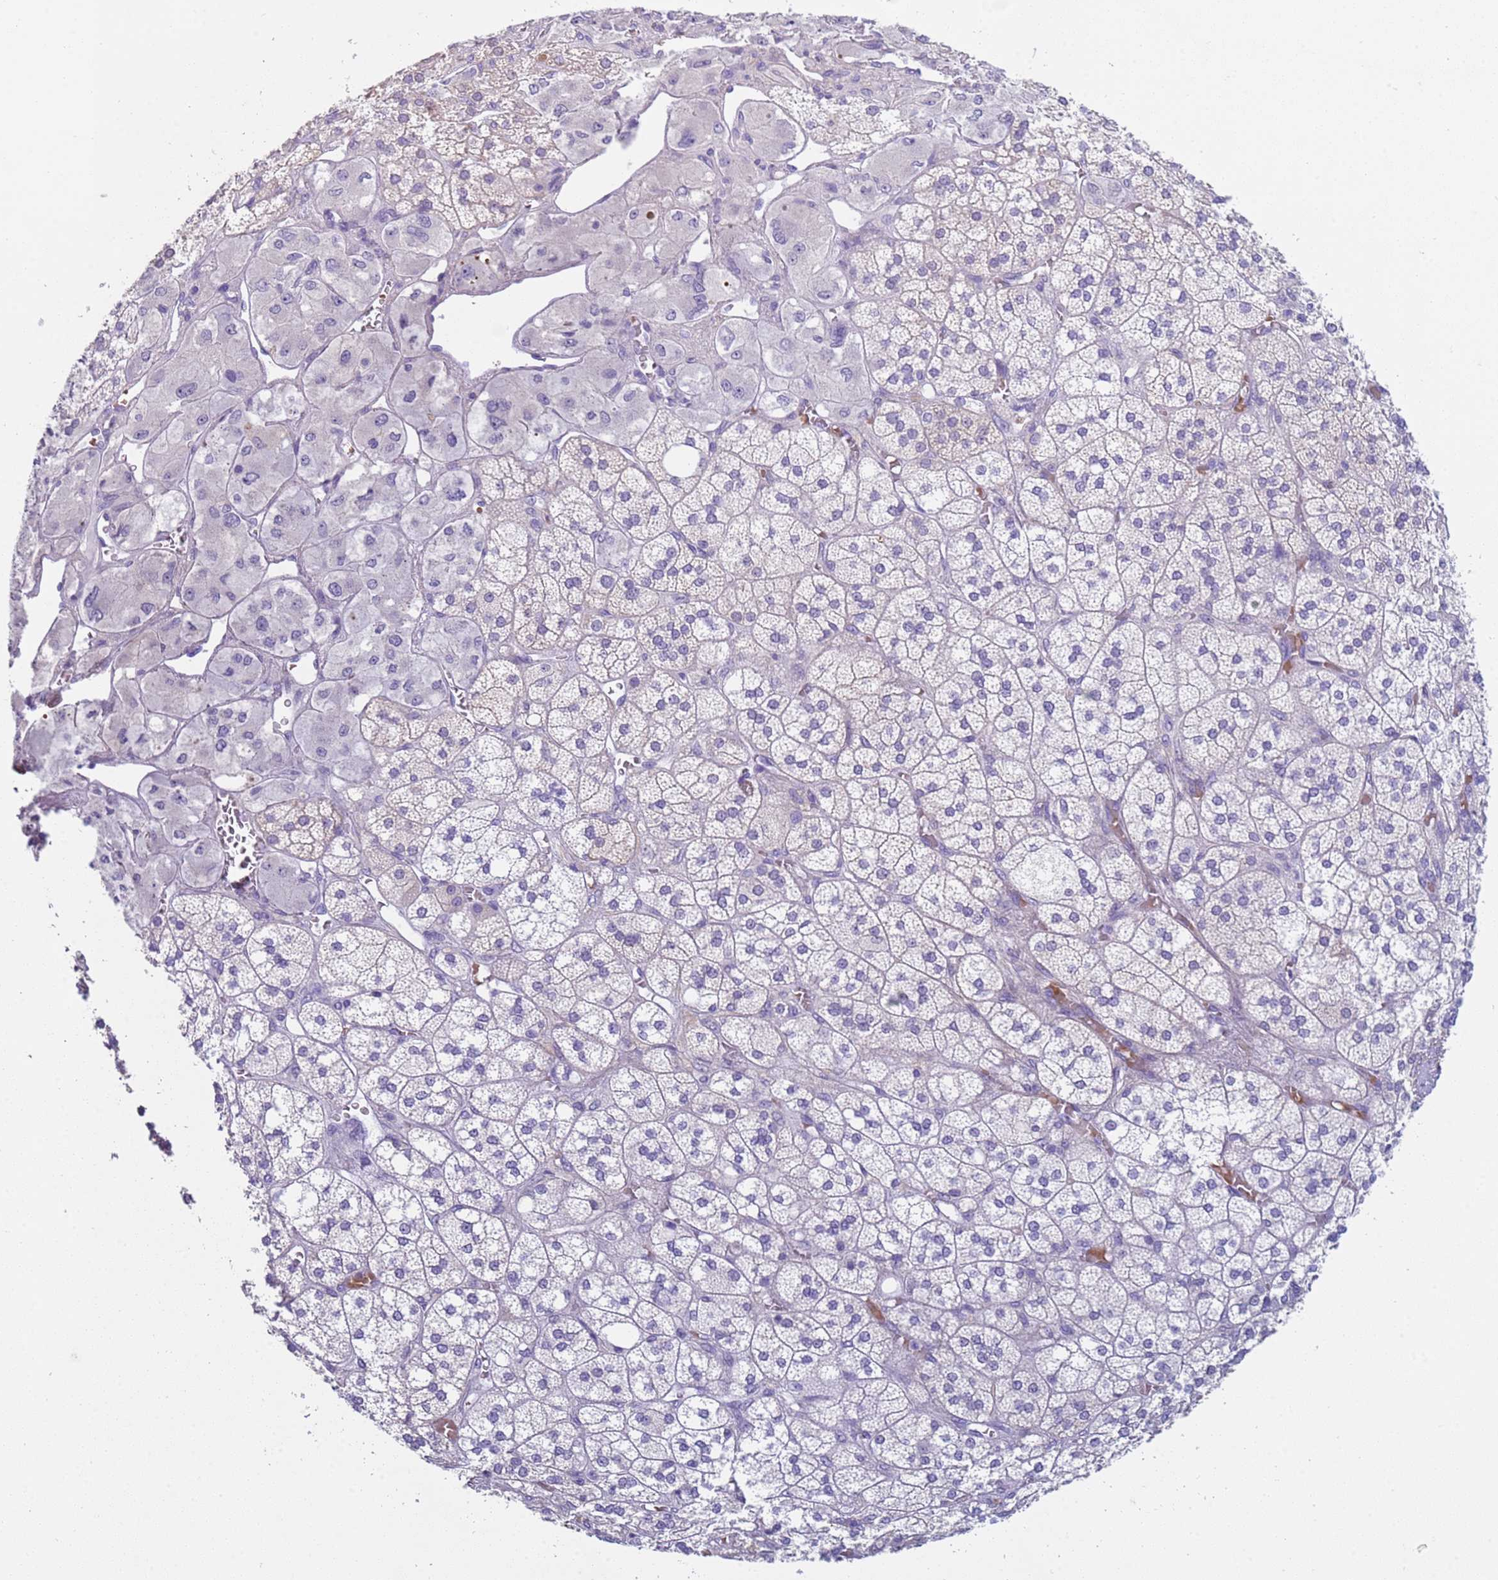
{"staining": {"intensity": "moderate", "quantity": "<25%", "location": "cytoplasmic/membranous"}, "tissue": "adrenal gland", "cell_type": "Glandular cells", "image_type": "normal", "snomed": [{"axis": "morphology", "description": "Normal tissue, NOS"}, {"axis": "topography", "description": "Adrenal gland"}], "caption": "Unremarkable adrenal gland exhibits moderate cytoplasmic/membranous expression in about <25% of glandular cells, visualized by immunohistochemistry. (IHC, brightfield microscopy, high magnification).", "gene": "KBTBD3", "patient": {"sex": "male", "age": 61}}